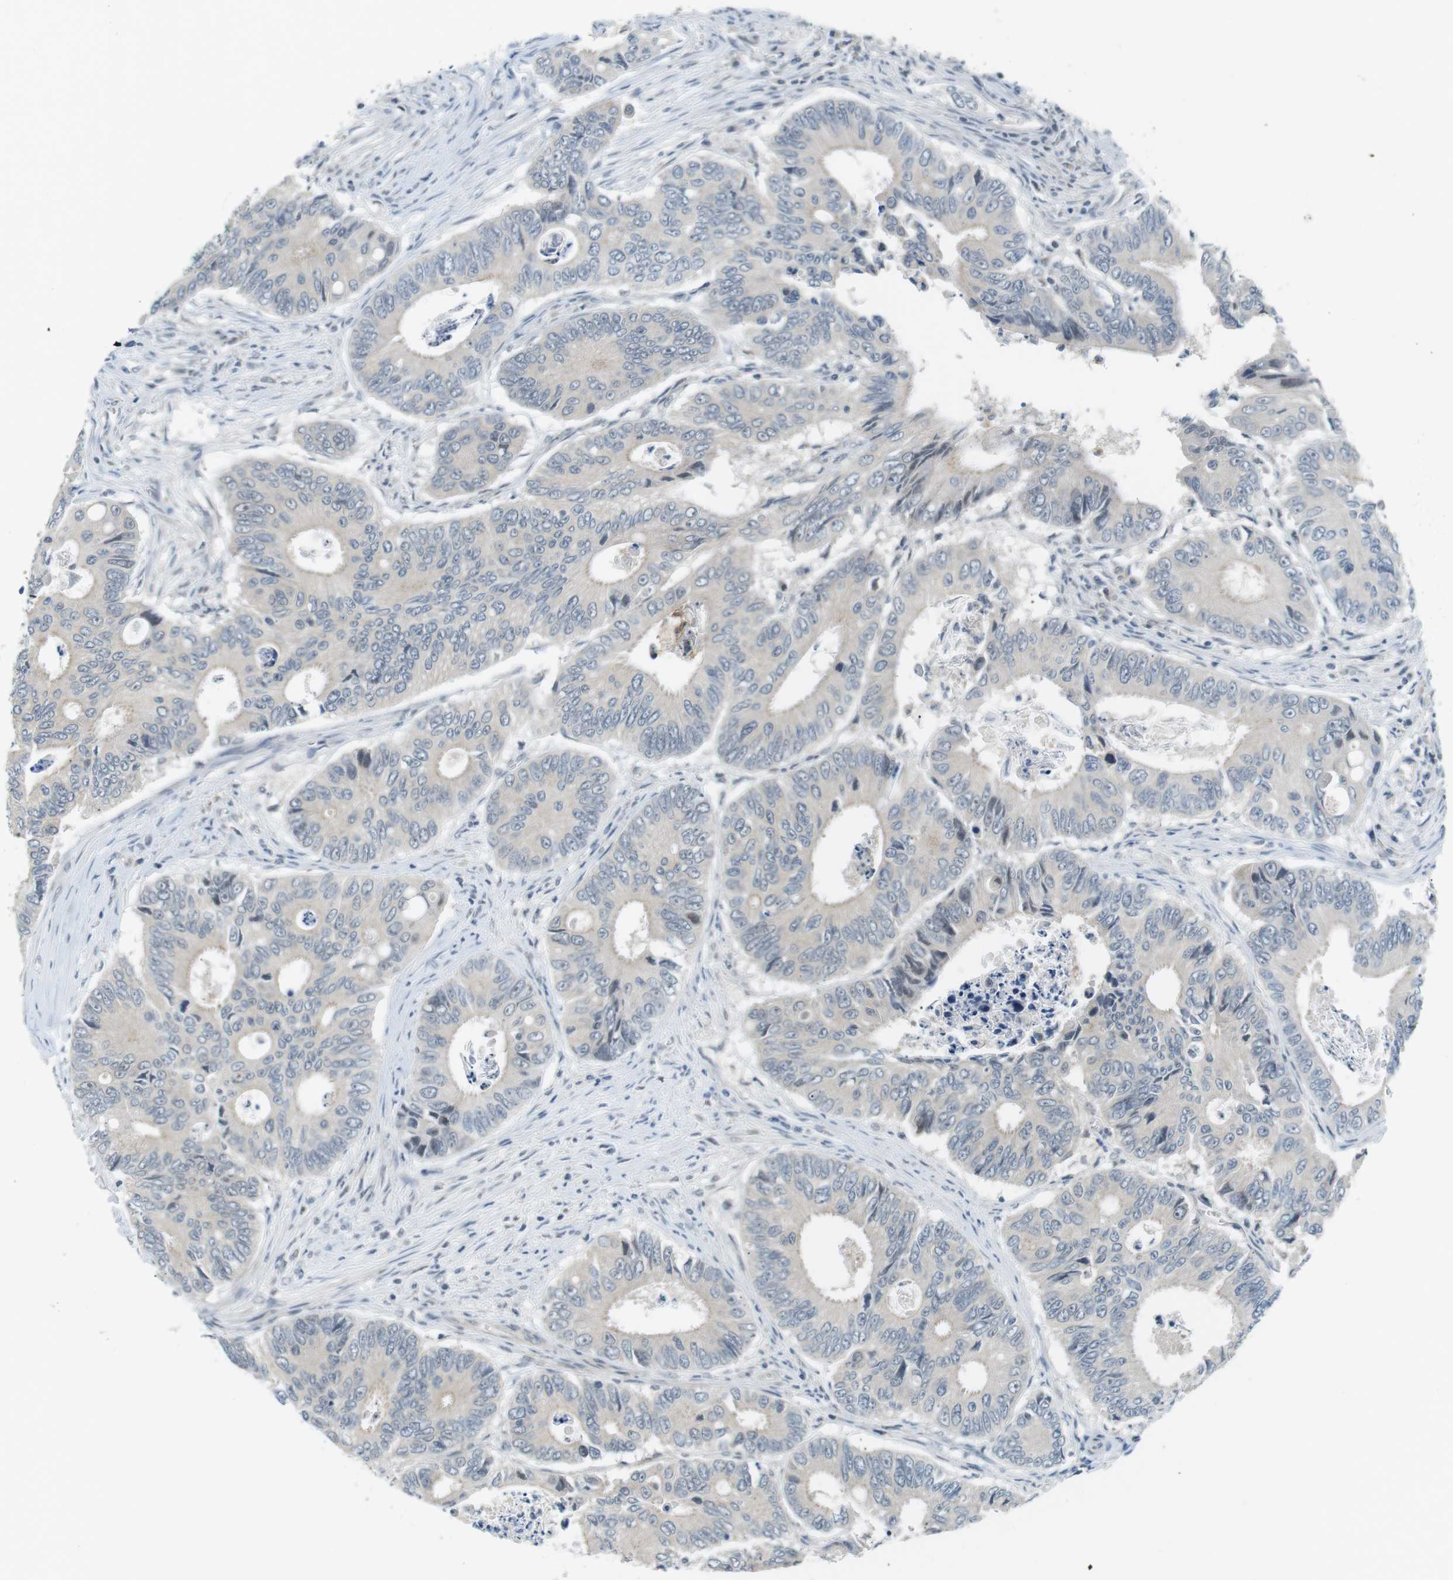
{"staining": {"intensity": "negative", "quantity": "none", "location": "none"}, "tissue": "colorectal cancer", "cell_type": "Tumor cells", "image_type": "cancer", "snomed": [{"axis": "morphology", "description": "Inflammation, NOS"}, {"axis": "morphology", "description": "Adenocarcinoma, NOS"}, {"axis": "topography", "description": "Colon"}], "caption": "IHC histopathology image of neoplastic tissue: colorectal cancer (adenocarcinoma) stained with DAB shows no significant protein staining in tumor cells.", "gene": "RTN3", "patient": {"sex": "male", "age": 72}}